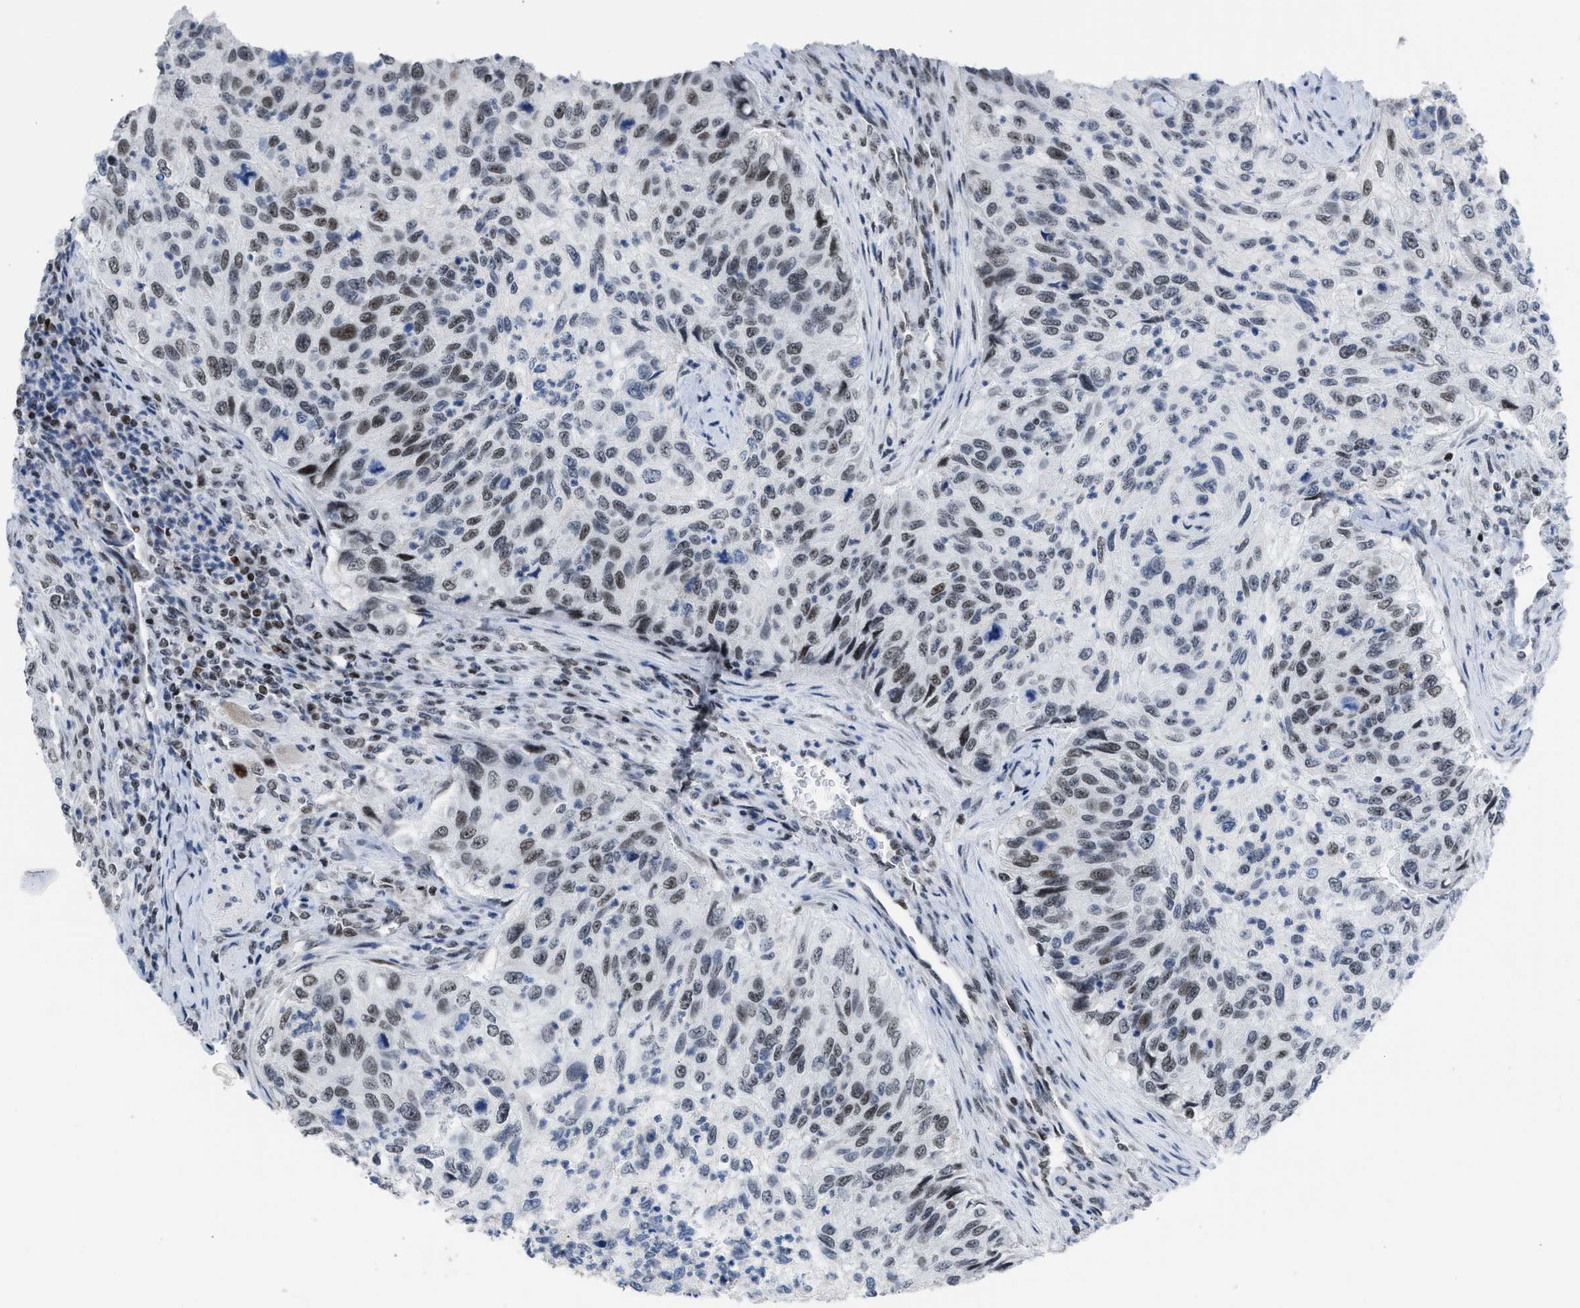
{"staining": {"intensity": "weak", "quantity": ">75%", "location": "nuclear"}, "tissue": "urothelial cancer", "cell_type": "Tumor cells", "image_type": "cancer", "snomed": [{"axis": "morphology", "description": "Urothelial carcinoma, High grade"}, {"axis": "topography", "description": "Urinary bladder"}], "caption": "There is low levels of weak nuclear staining in tumor cells of urothelial cancer, as demonstrated by immunohistochemical staining (brown color).", "gene": "TERF2IP", "patient": {"sex": "female", "age": 60}}